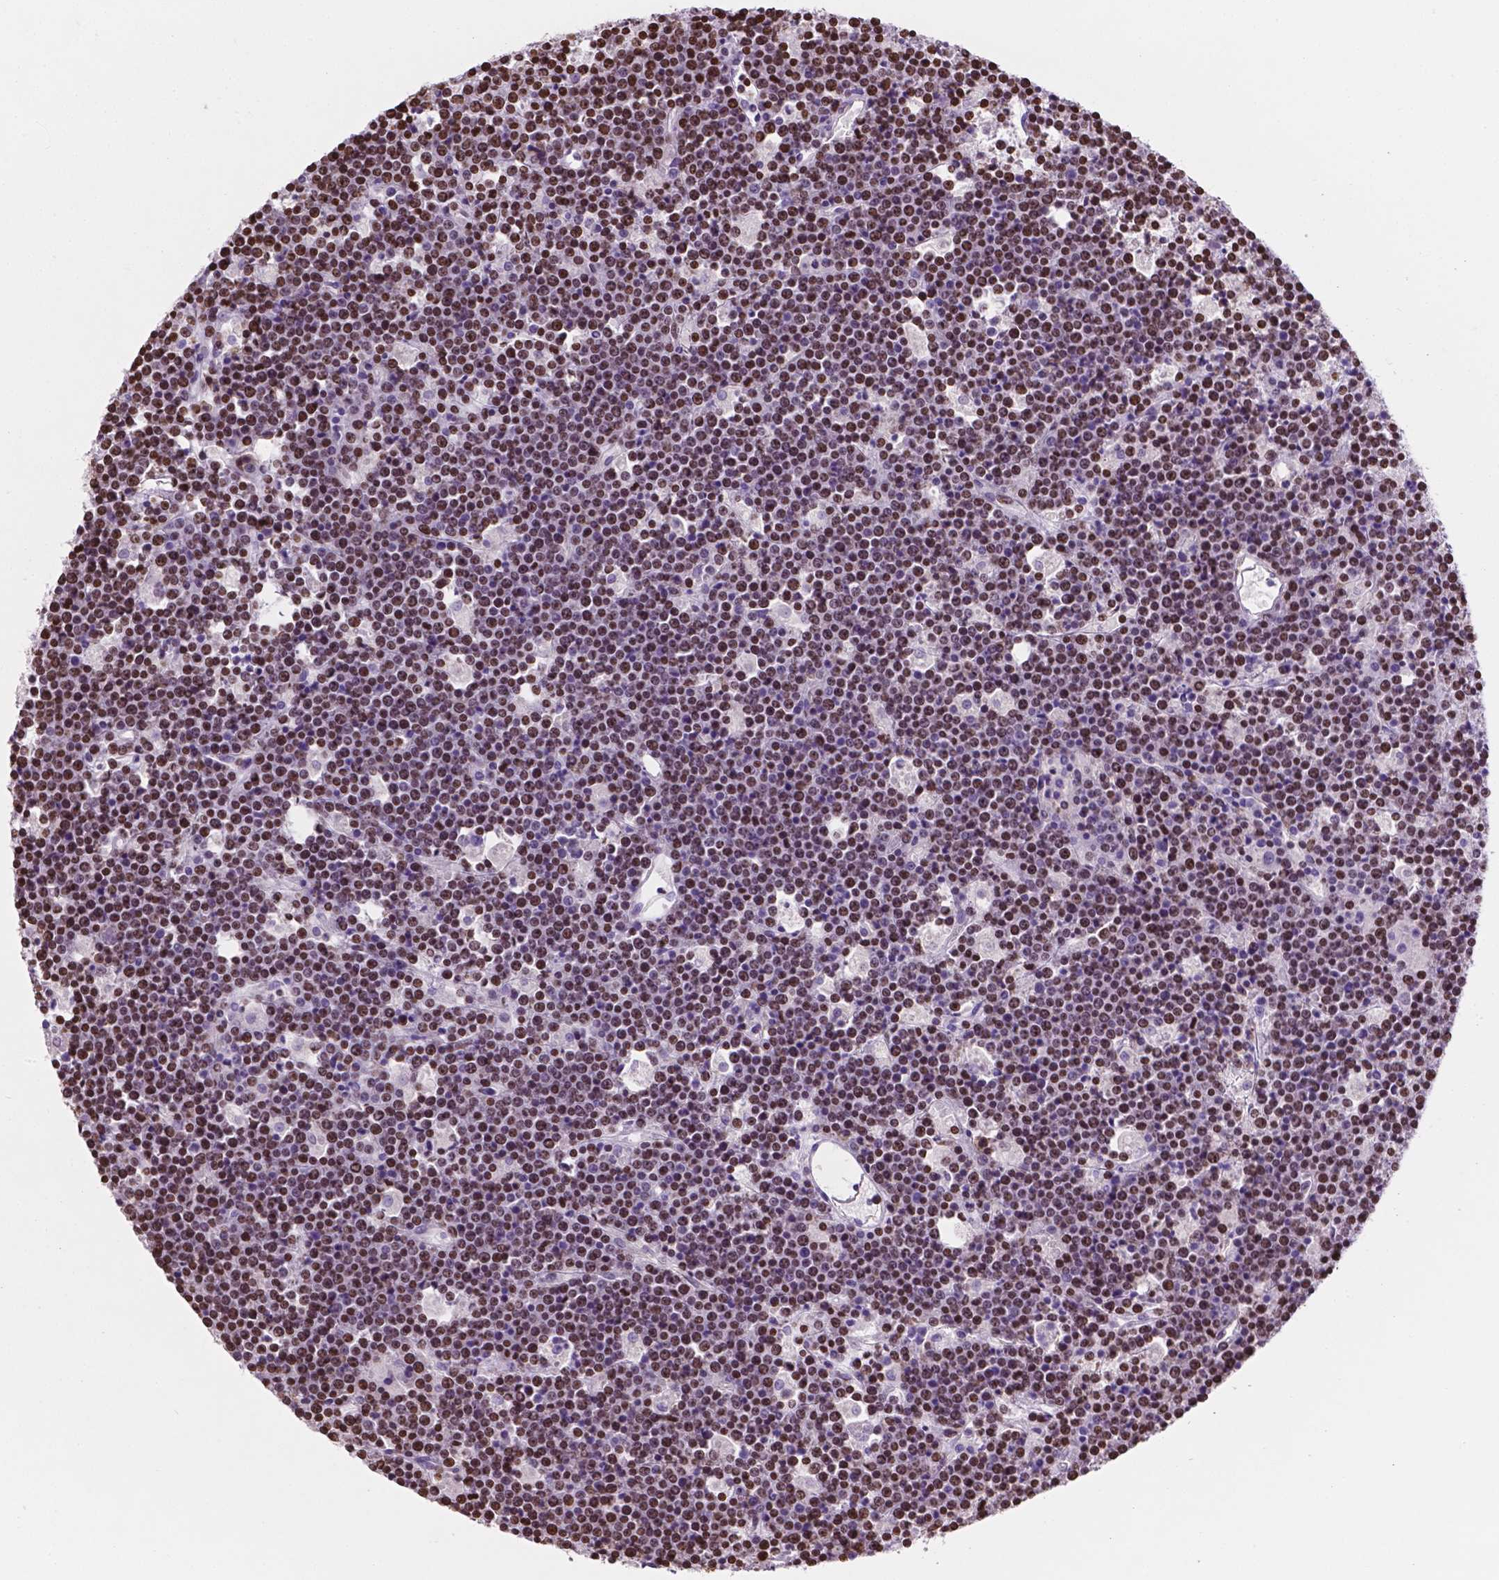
{"staining": {"intensity": "moderate", "quantity": ">75%", "location": "nuclear"}, "tissue": "lymphoma", "cell_type": "Tumor cells", "image_type": "cancer", "snomed": [{"axis": "morphology", "description": "Malignant lymphoma, non-Hodgkin's type, High grade"}, {"axis": "topography", "description": "Ovary"}], "caption": "Immunohistochemical staining of lymphoma exhibits medium levels of moderate nuclear protein expression in approximately >75% of tumor cells. Nuclei are stained in blue.", "gene": "SIAH2", "patient": {"sex": "female", "age": 56}}